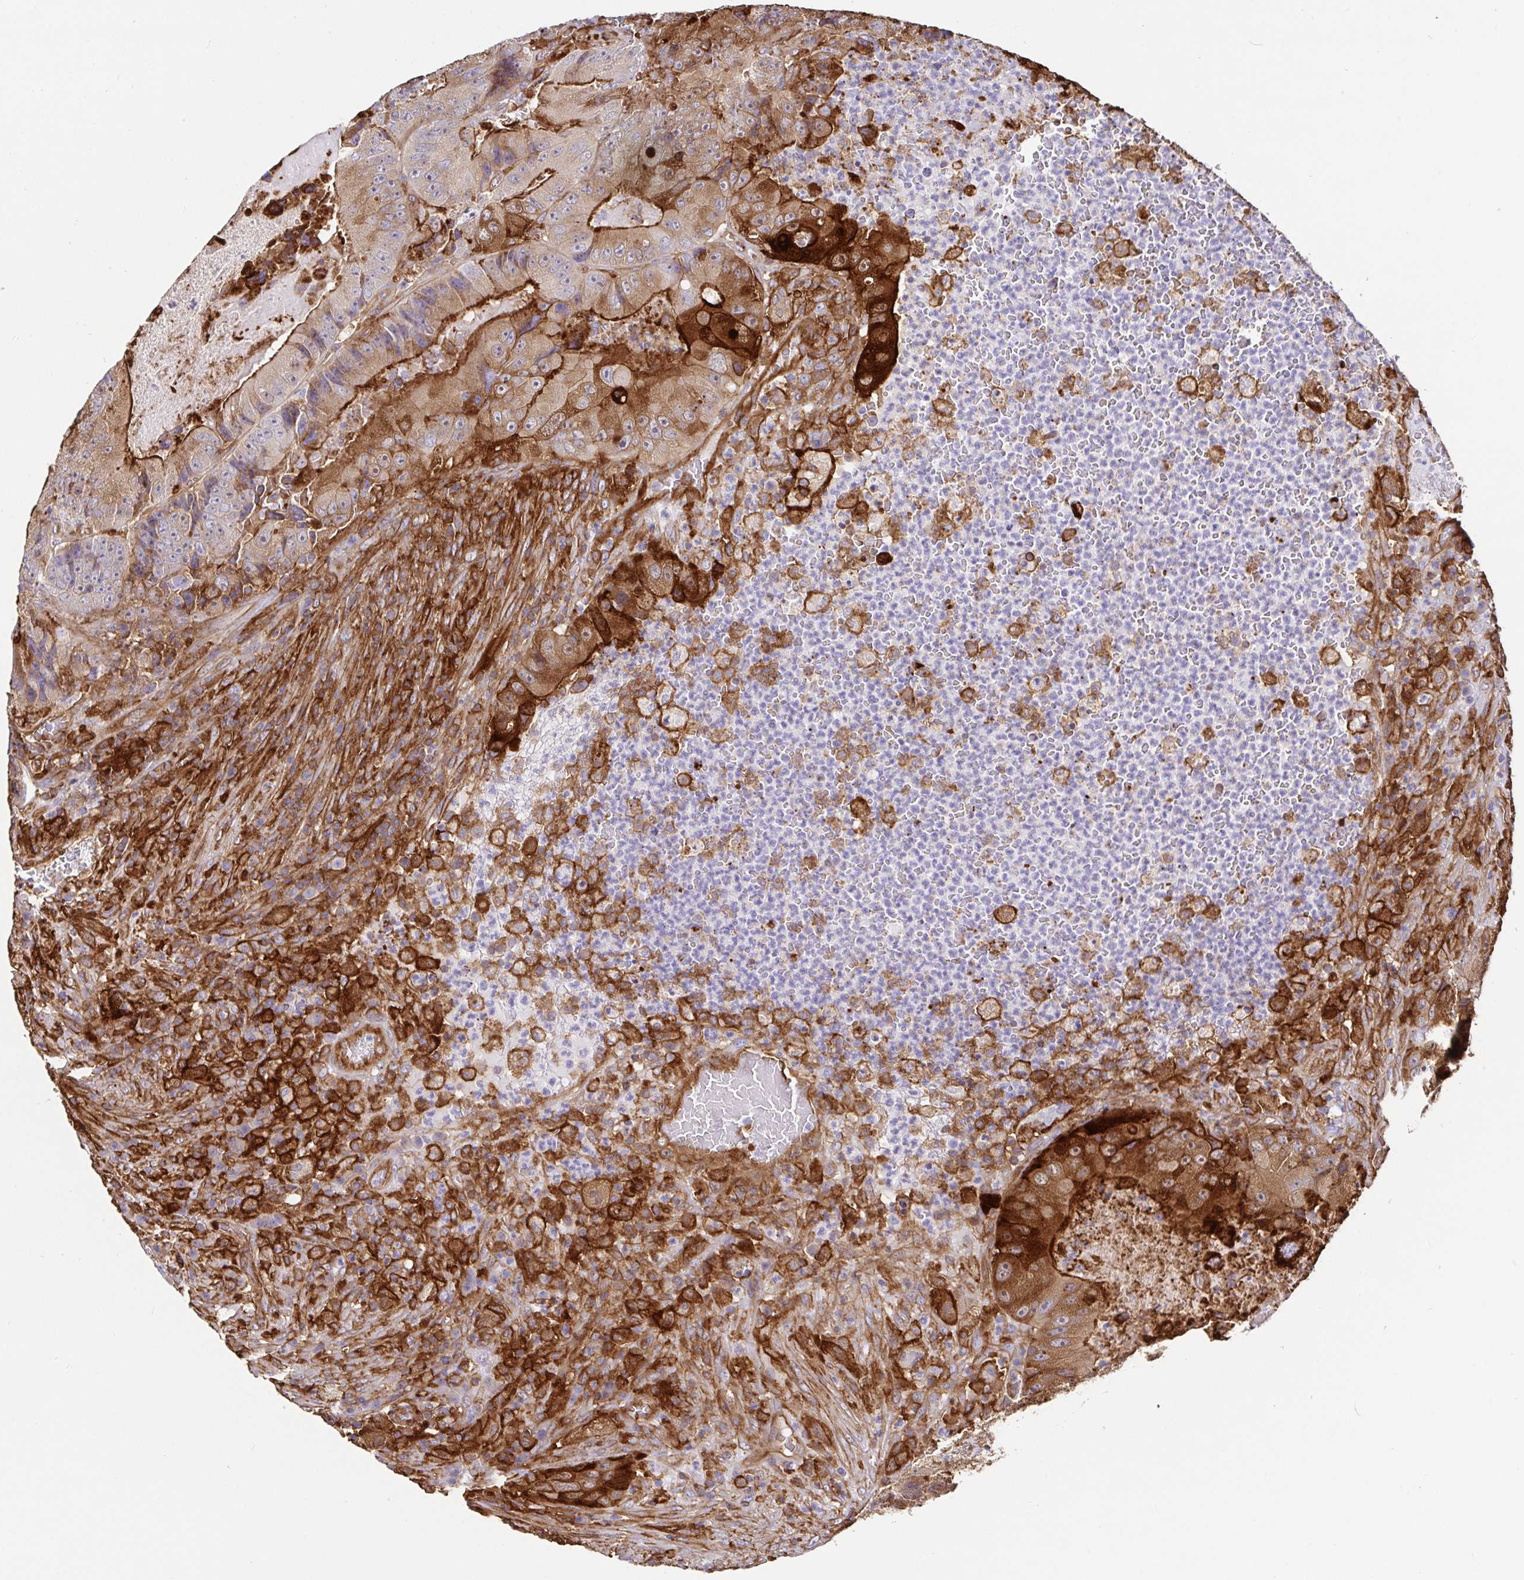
{"staining": {"intensity": "strong", "quantity": "25%-75%", "location": "cytoplasmic/membranous"}, "tissue": "colorectal cancer", "cell_type": "Tumor cells", "image_type": "cancer", "snomed": [{"axis": "morphology", "description": "Adenocarcinoma, NOS"}, {"axis": "topography", "description": "Colon"}], "caption": "This micrograph shows adenocarcinoma (colorectal) stained with immunohistochemistry (IHC) to label a protein in brown. The cytoplasmic/membranous of tumor cells show strong positivity for the protein. Nuclei are counter-stained blue.", "gene": "ANXA2", "patient": {"sex": "female", "age": 86}}